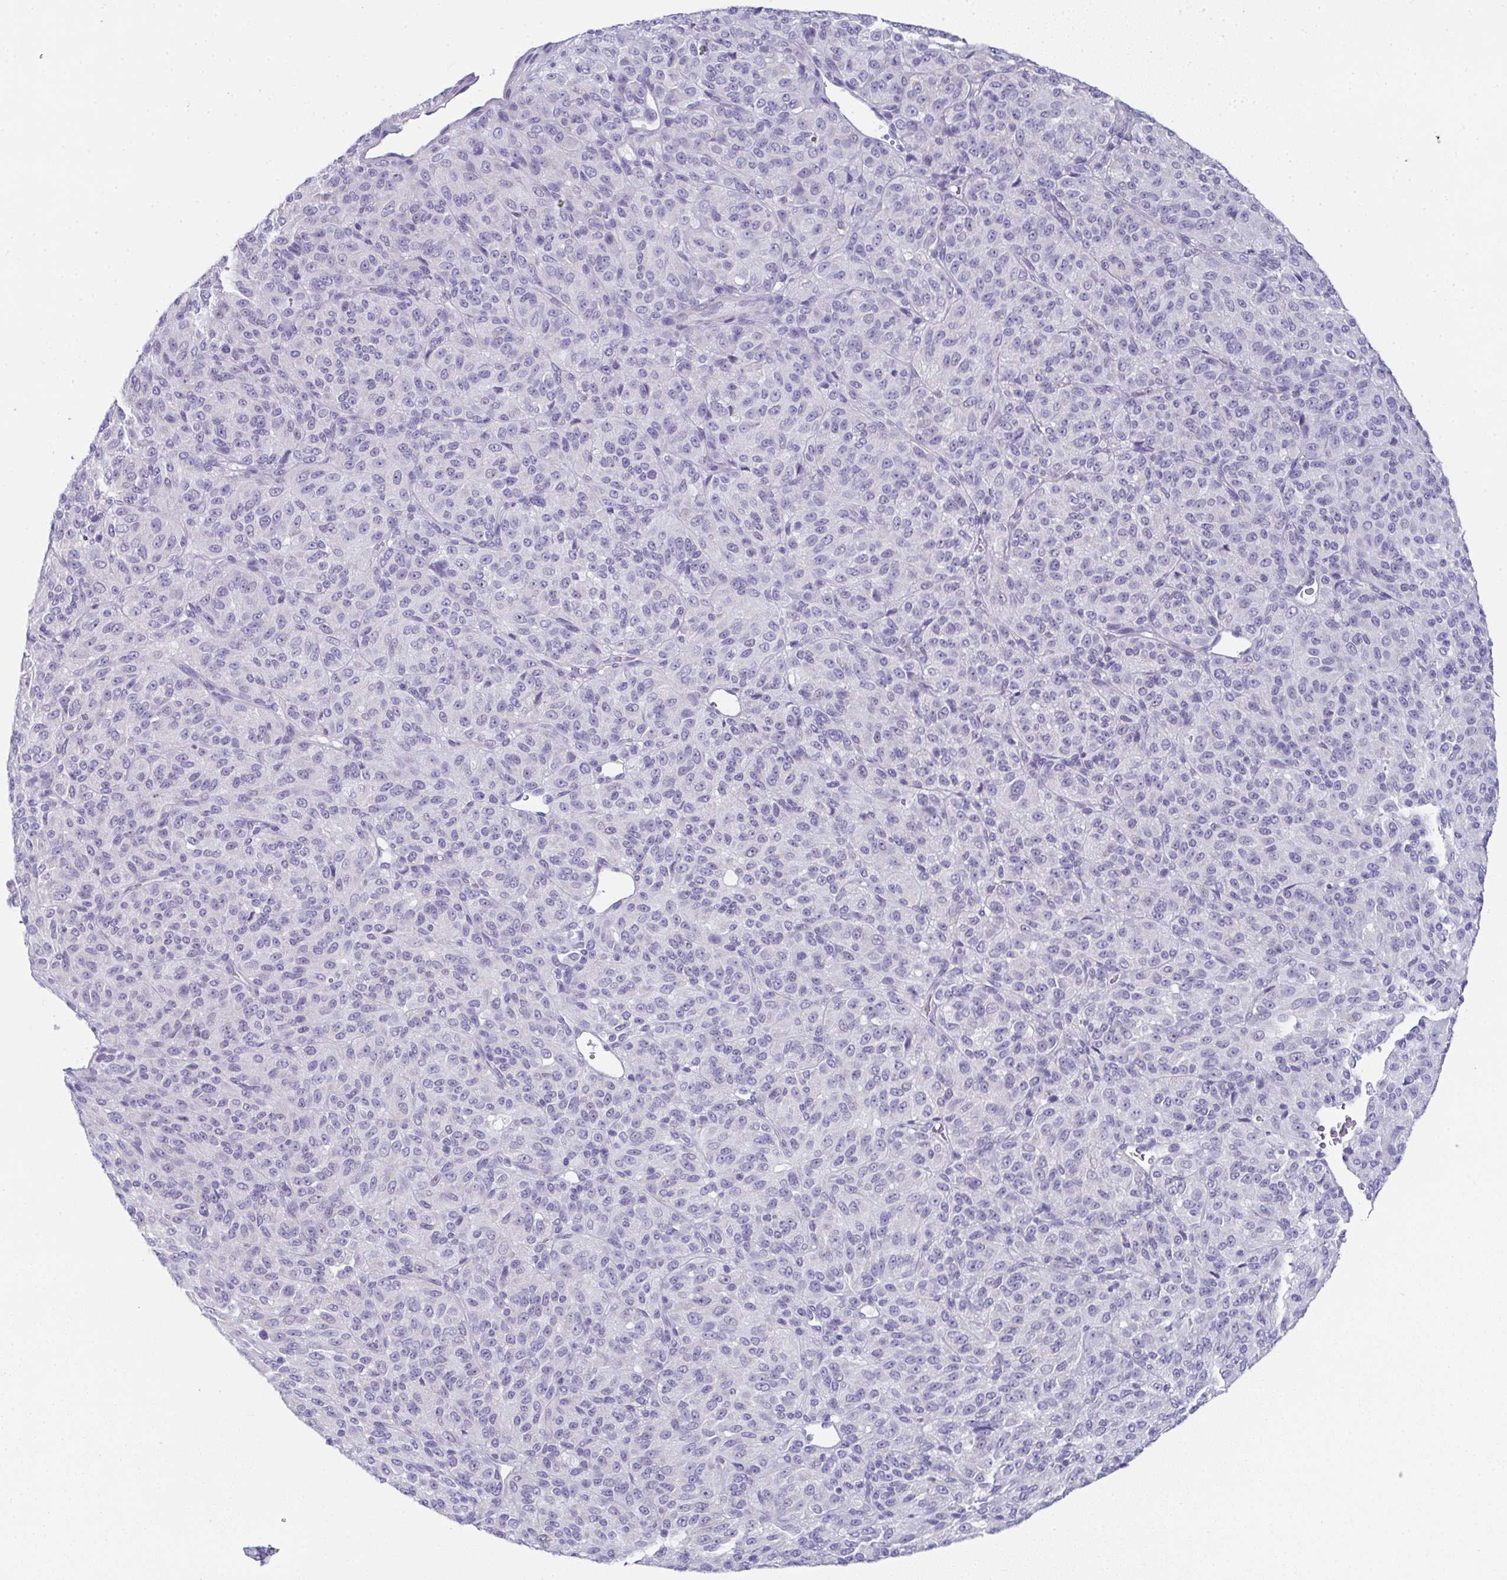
{"staining": {"intensity": "negative", "quantity": "none", "location": "none"}, "tissue": "melanoma", "cell_type": "Tumor cells", "image_type": "cancer", "snomed": [{"axis": "morphology", "description": "Malignant melanoma, Metastatic site"}, {"axis": "topography", "description": "Brain"}], "caption": "An immunohistochemistry micrograph of malignant melanoma (metastatic site) is shown. There is no staining in tumor cells of malignant melanoma (metastatic site).", "gene": "RBP1", "patient": {"sex": "female", "age": 56}}